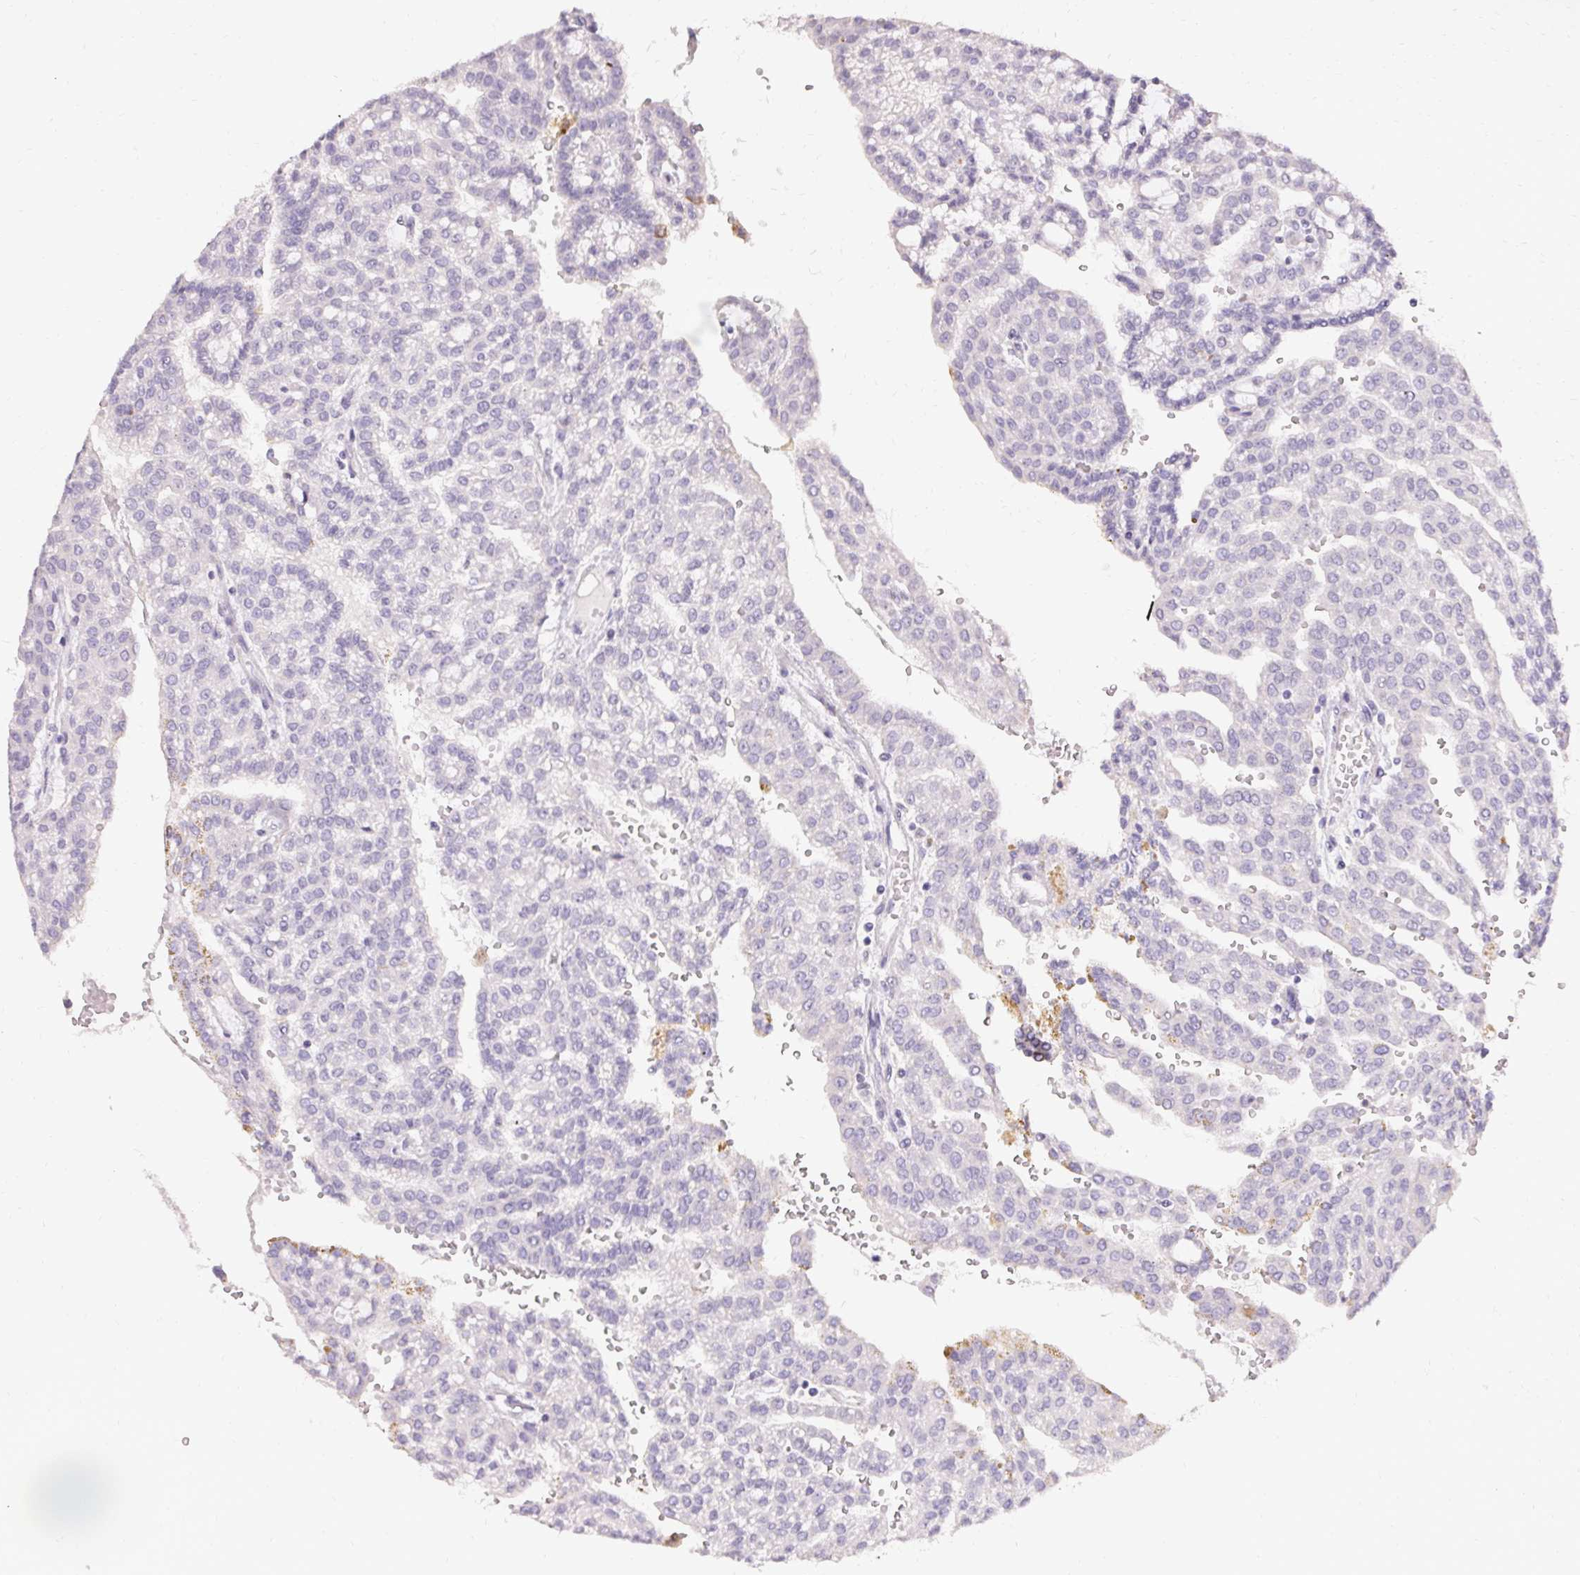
{"staining": {"intensity": "negative", "quantity": "none", "location": "none"}, "tissue": "renal cancer", "cell_type": "Tumor cells", "image_type": "cancer", "snomed": [{"axis": "morphology", "description": "Adenocarcinoma, NOS"}, {"axis": "topography", "description": "Kidney"}], "caption": "High power microscopy image of an immunohistochemistry (IHC) image of renal cancer (adenocarcinoma), revealing no significant staining in tumor cells.", "gene": "HSD17B3", "patient": {"sex": "male", "age": 63}}